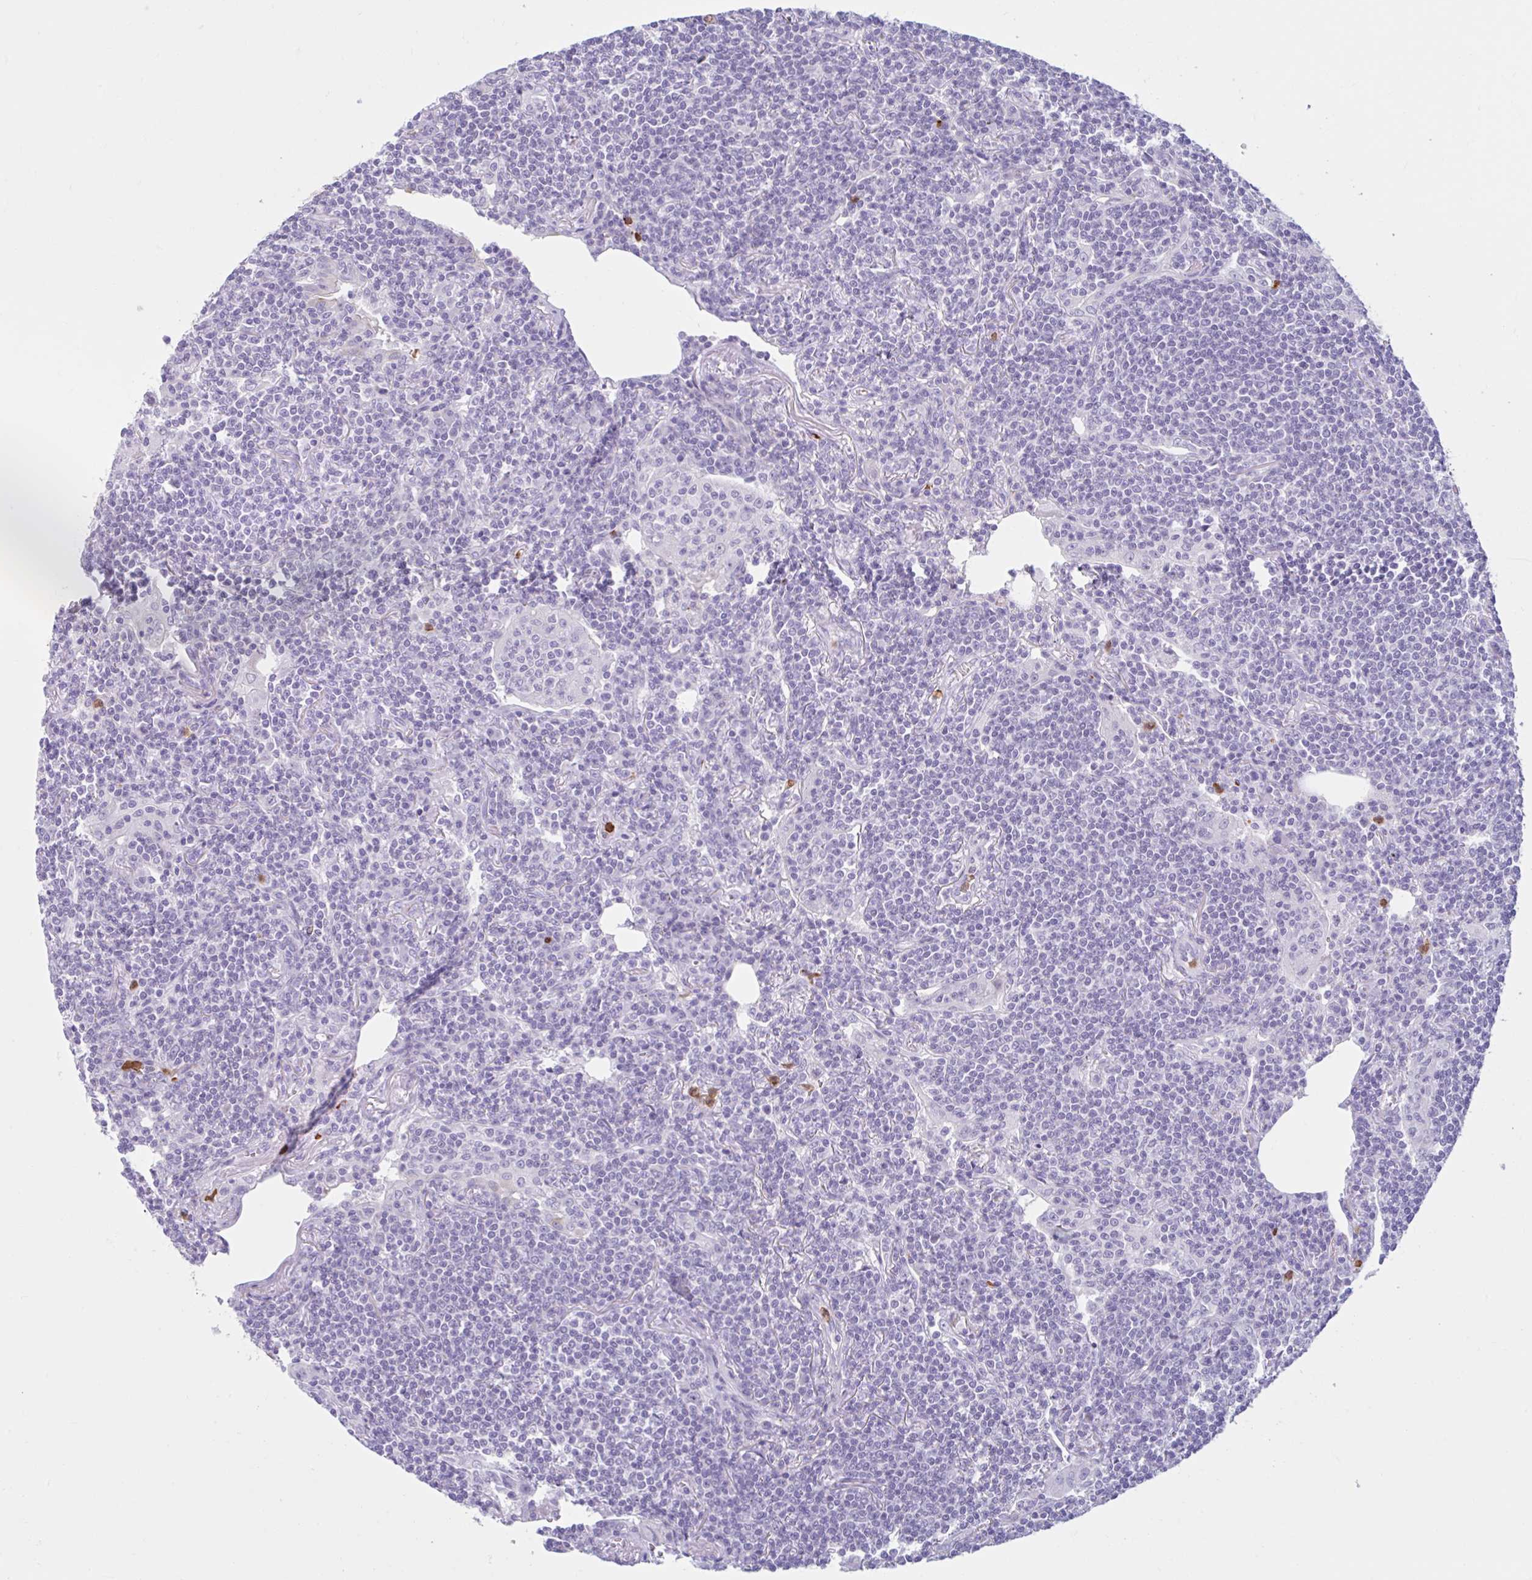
{"staining": {"intensity": "negative", "quantity": "none", "location": "none"}, "tissue": "lymphoma", "cell_type": "Tumor cells", "image_type": "cancer", "snomed": [{"axis": "morphology", "description": "Malignant lymphoma, non-Hodgkin's type, Low grade"}, {"axis": "topography", "description": "Lung"}], "caption": "The photomicrograph shows no staining of tumor cells in lymphoma.", "gene": "CEP120", "patient": {"sex": "female", "age": 71}}